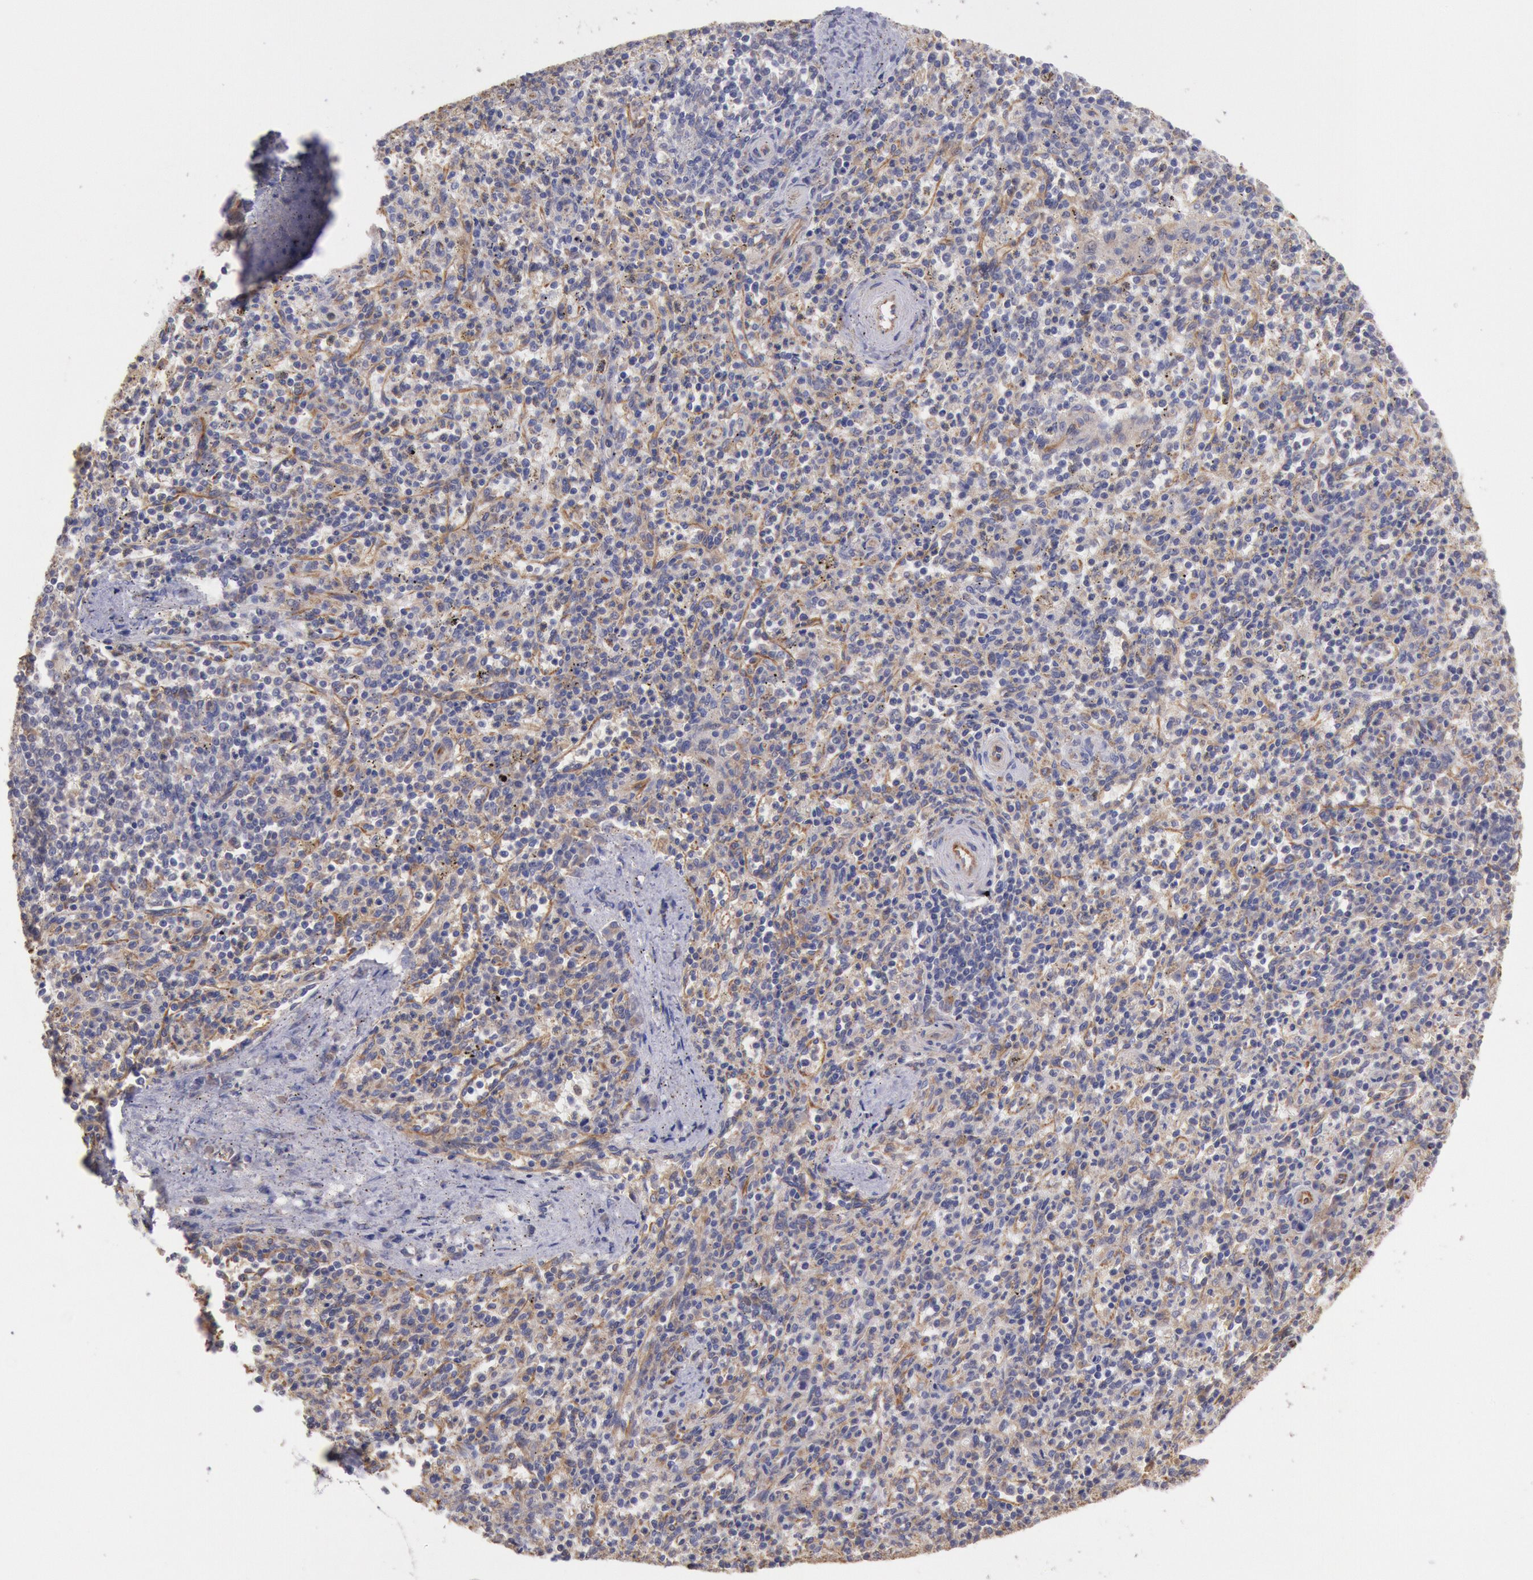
{"staining": {"intensity": "weak", "quantity": "<25%", "location": "cytoplasmic/membranous"}, "tissue": "spleen", "cell_type": "Cells in red pulp", "image_type": "normal", "snomed": [{"axis": "morphology", "description": "Normal tissue, NOS"}, {"axis": "topography", "description": "Spleen"}], "caption": "DAB (3,3'-diaminobenzidine) immunohistochemical staining of benign spleen reveals no significant staining in cells in red pulp. The staining was performed using DAB (3,3'-diaminobenzidine) to visualize the protein expression in brown, while the nuclei were stained in blue with hematoxylin (Magnification: 20x).", "gene": "RNF139", "patient": {"sex": "male", "age": 72}}